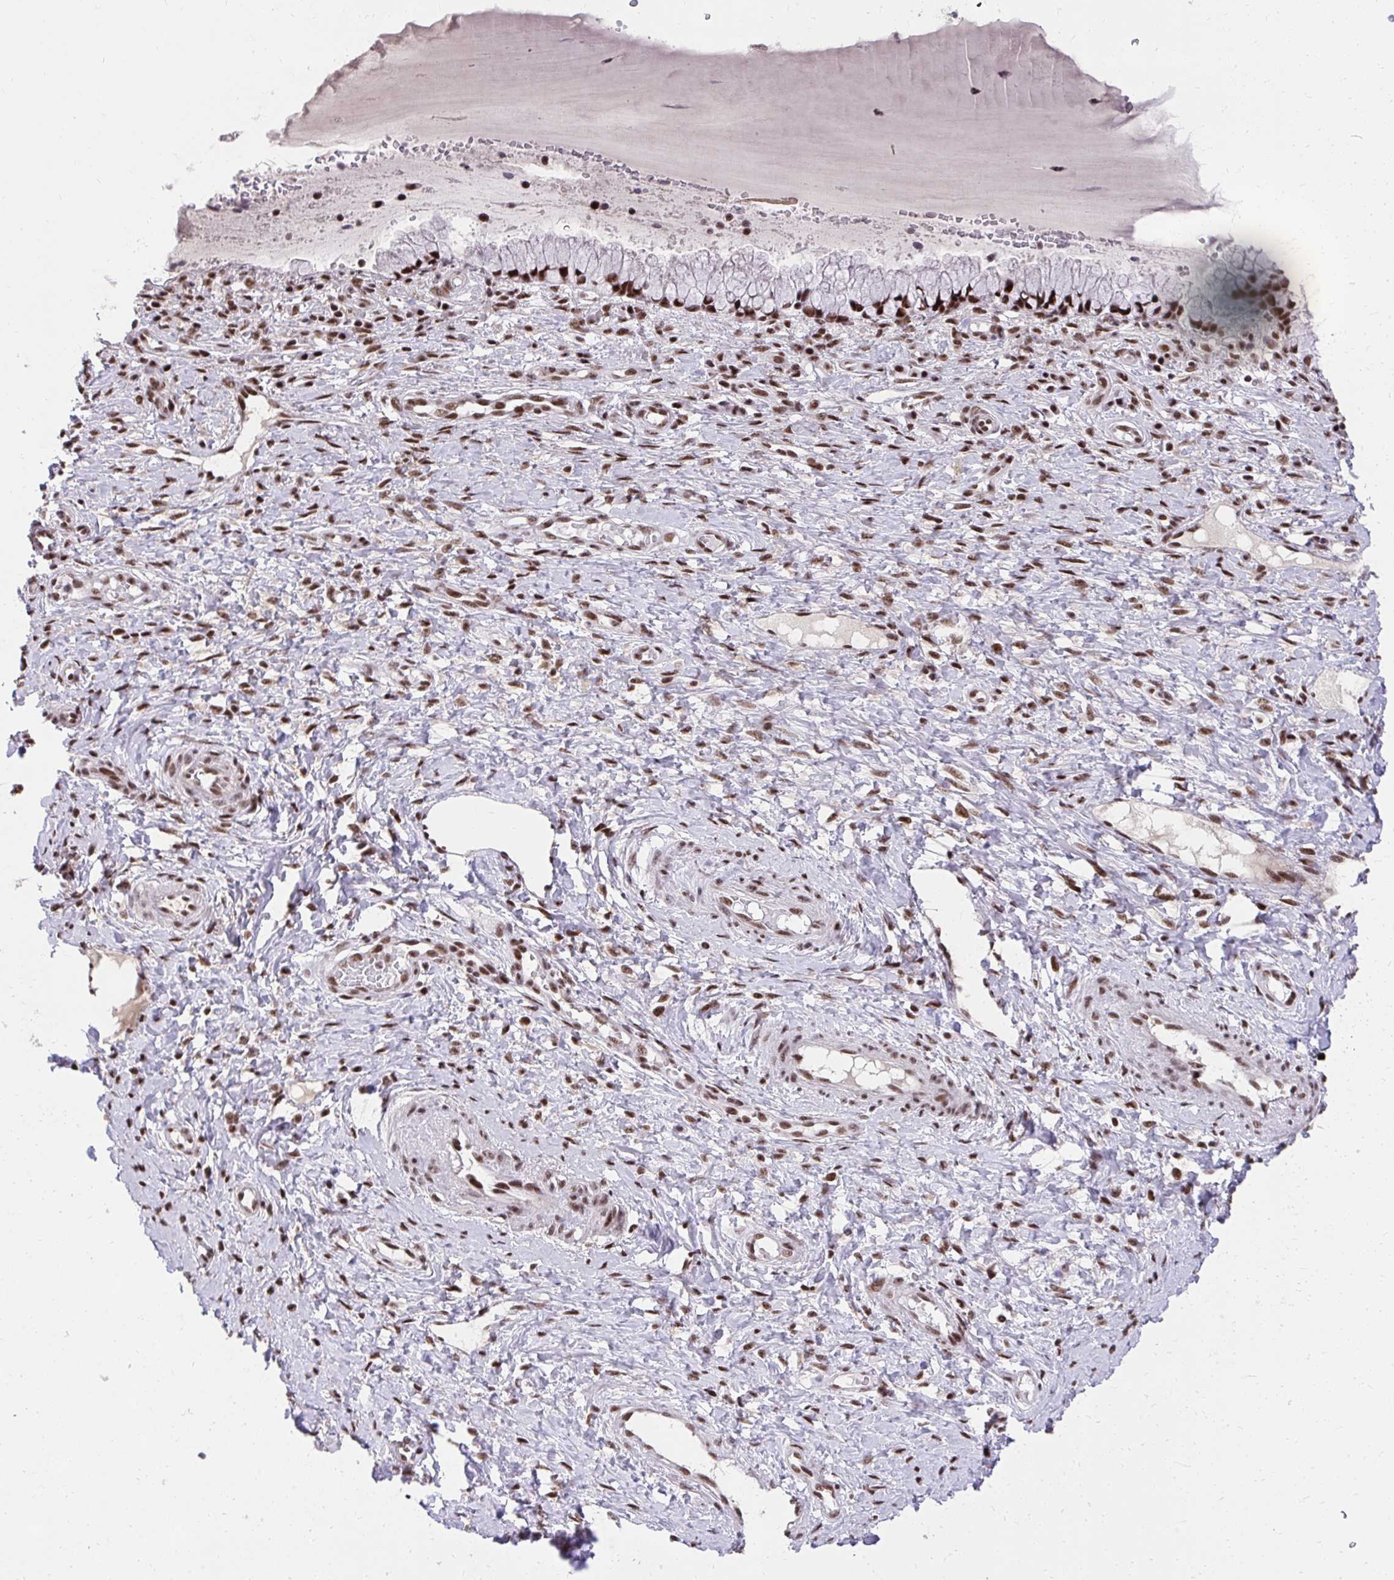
{"staining": {"intensity": "moderate", "quantity": ">75%", "location": "nuclear"}, "tissue": "cervix", "cell_type": "Glandular cells", "image_type": "normal", "snomed": [{"axis": "morphology", "description": "Normal tissue, NOS"}, {"axis": "topography", "description": "Cervix"}], "caption": "Protein analysis of benign cervix displays moderate nuclear staining in about >75% of glandular cells. (DAB = brown stain, brightfield microscopy at high magnification).", "gene": "SYNE4", "patient": {"sex": "female", "age": 37}}